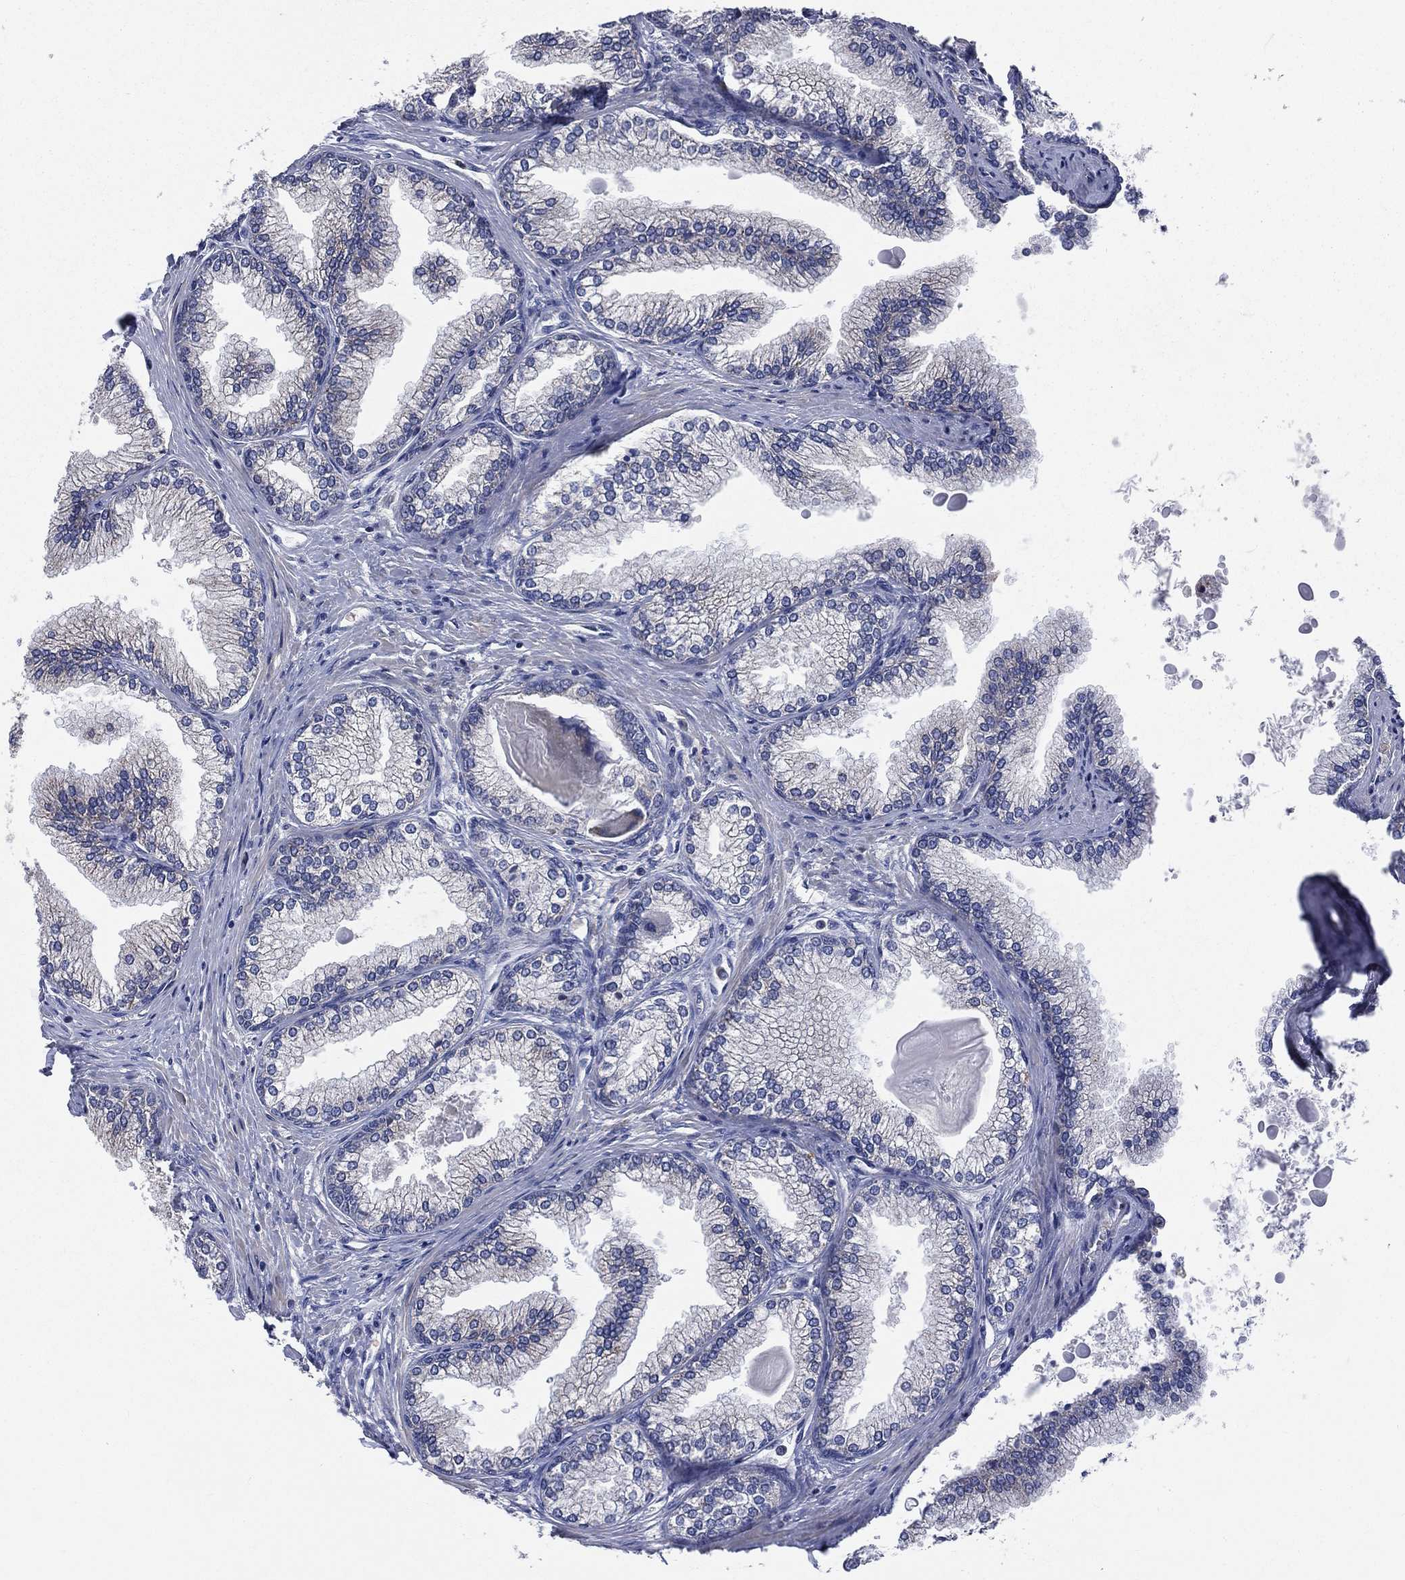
{"staining": {"intensity": "moderate", "quantity": "25%-75%", "location": "cytoplasmic/membranous"}, "tissue": "prostate", "cell_type": "Glandular cells", "image_type": "normal", "snomed": [{"axis": "morphology", "description": "Normal tissue, NOS"}, {"axis": "topography", "description": "Prostate"}], "caption": "Immunohistochemistry micrograph of normal prostate stained for a protein (brown), which demonstrates medium levels of moderate cytoplasmic/membranous expression in about 25%-75% of glandular cells.", "gene": "CCDC159", "patient": {"sex": "male", "age": 72}}